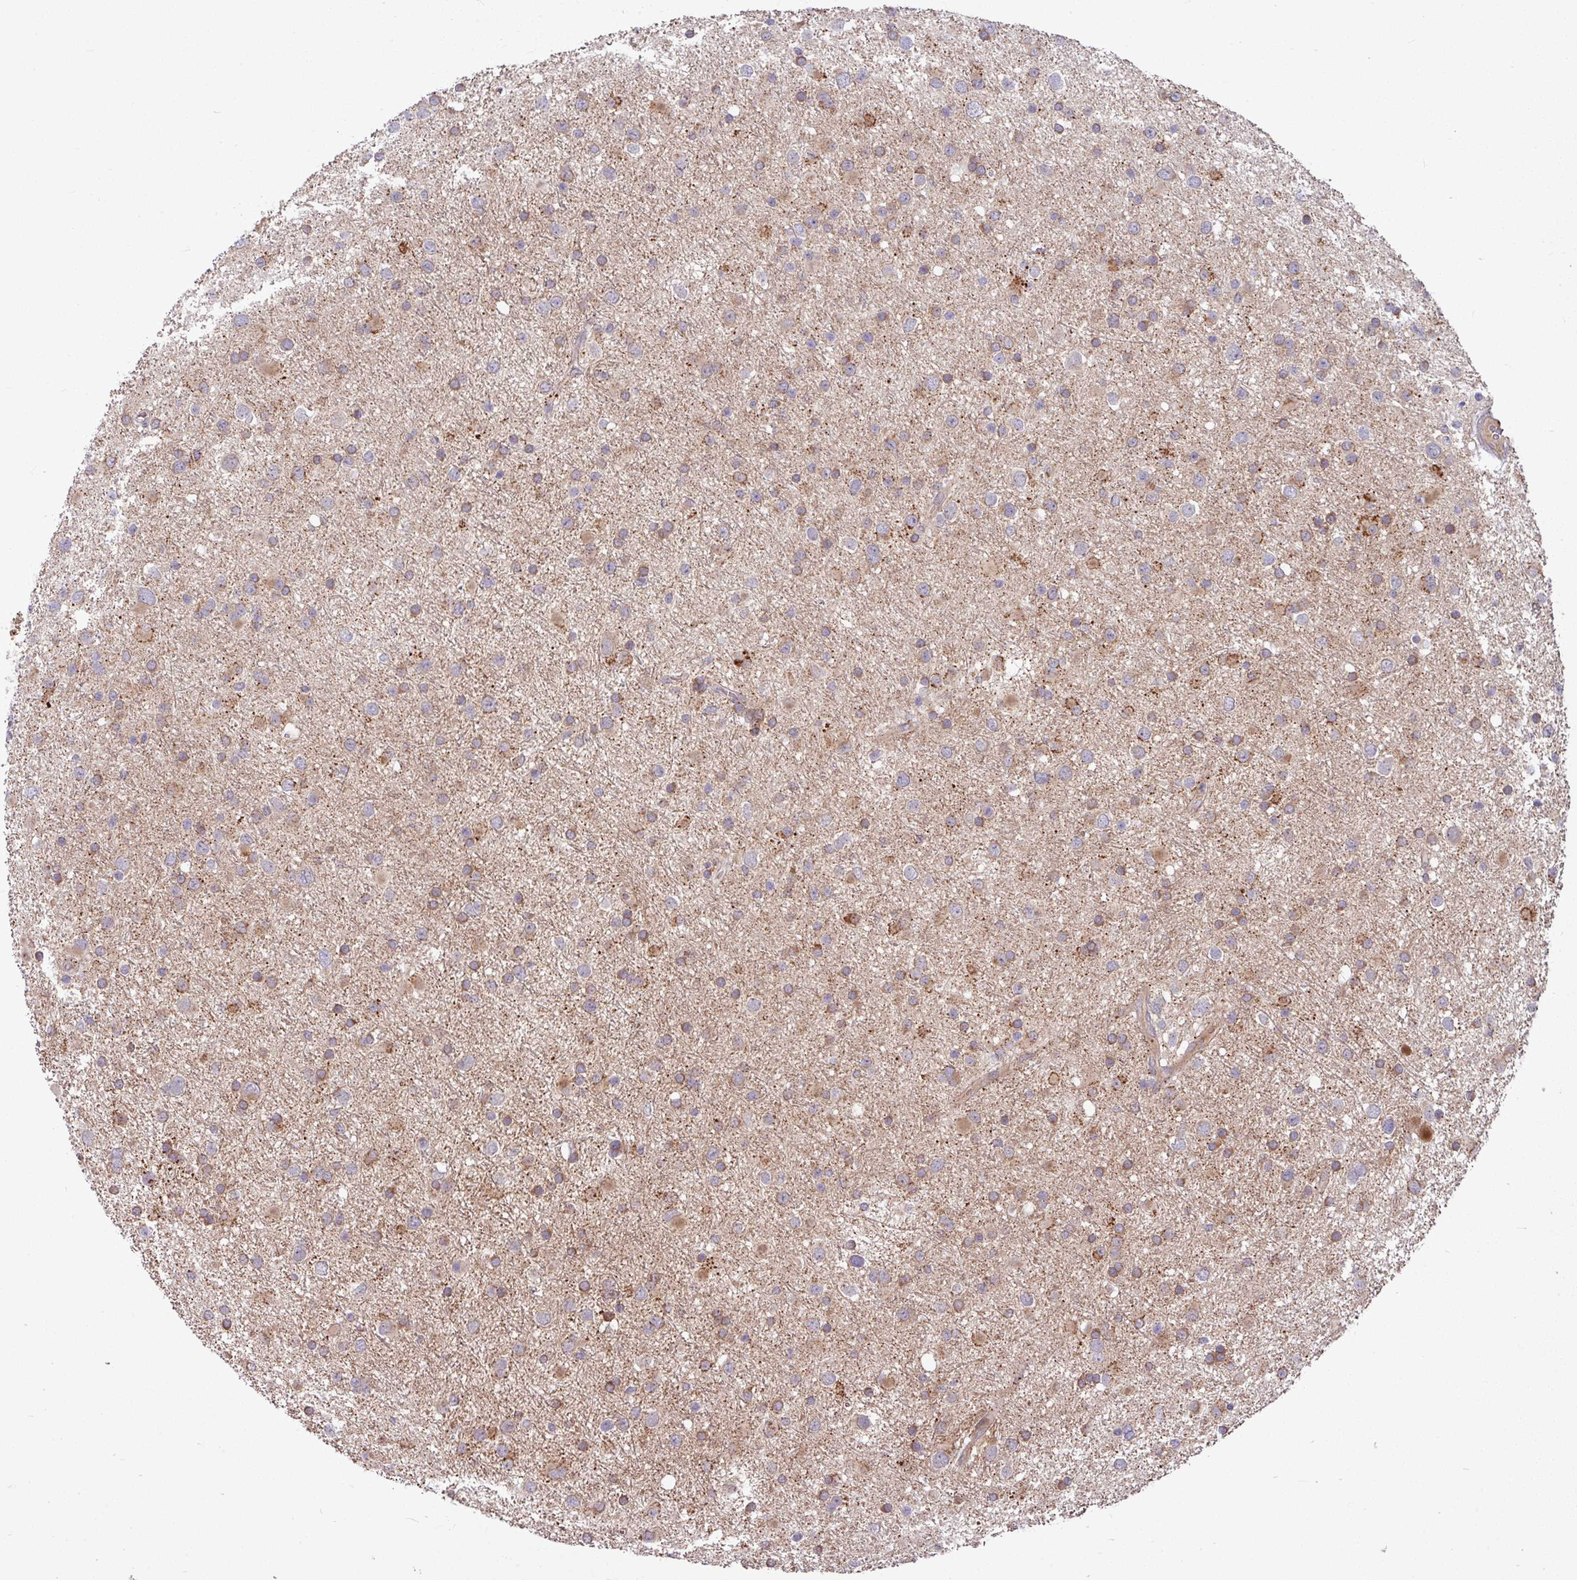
{"staining": {"intensity": "moderate", "quantity": ">75%", "location": "cytoplasmic/membranous"}, "tissue": "glioma", "cell_type": "Tumor cells", "image_type": "cancer", "snomed": [{"axis": "morphology", "description": "Glioma, malignant, Low grade"}, {"axis": "topography", "description": "Brain"}], "caption": "Glioma stained with a protein marker displays moderate staining in tumor cells.", "gene": "B4GALNT4", "patient": {"sex": "female", "age": 32}}